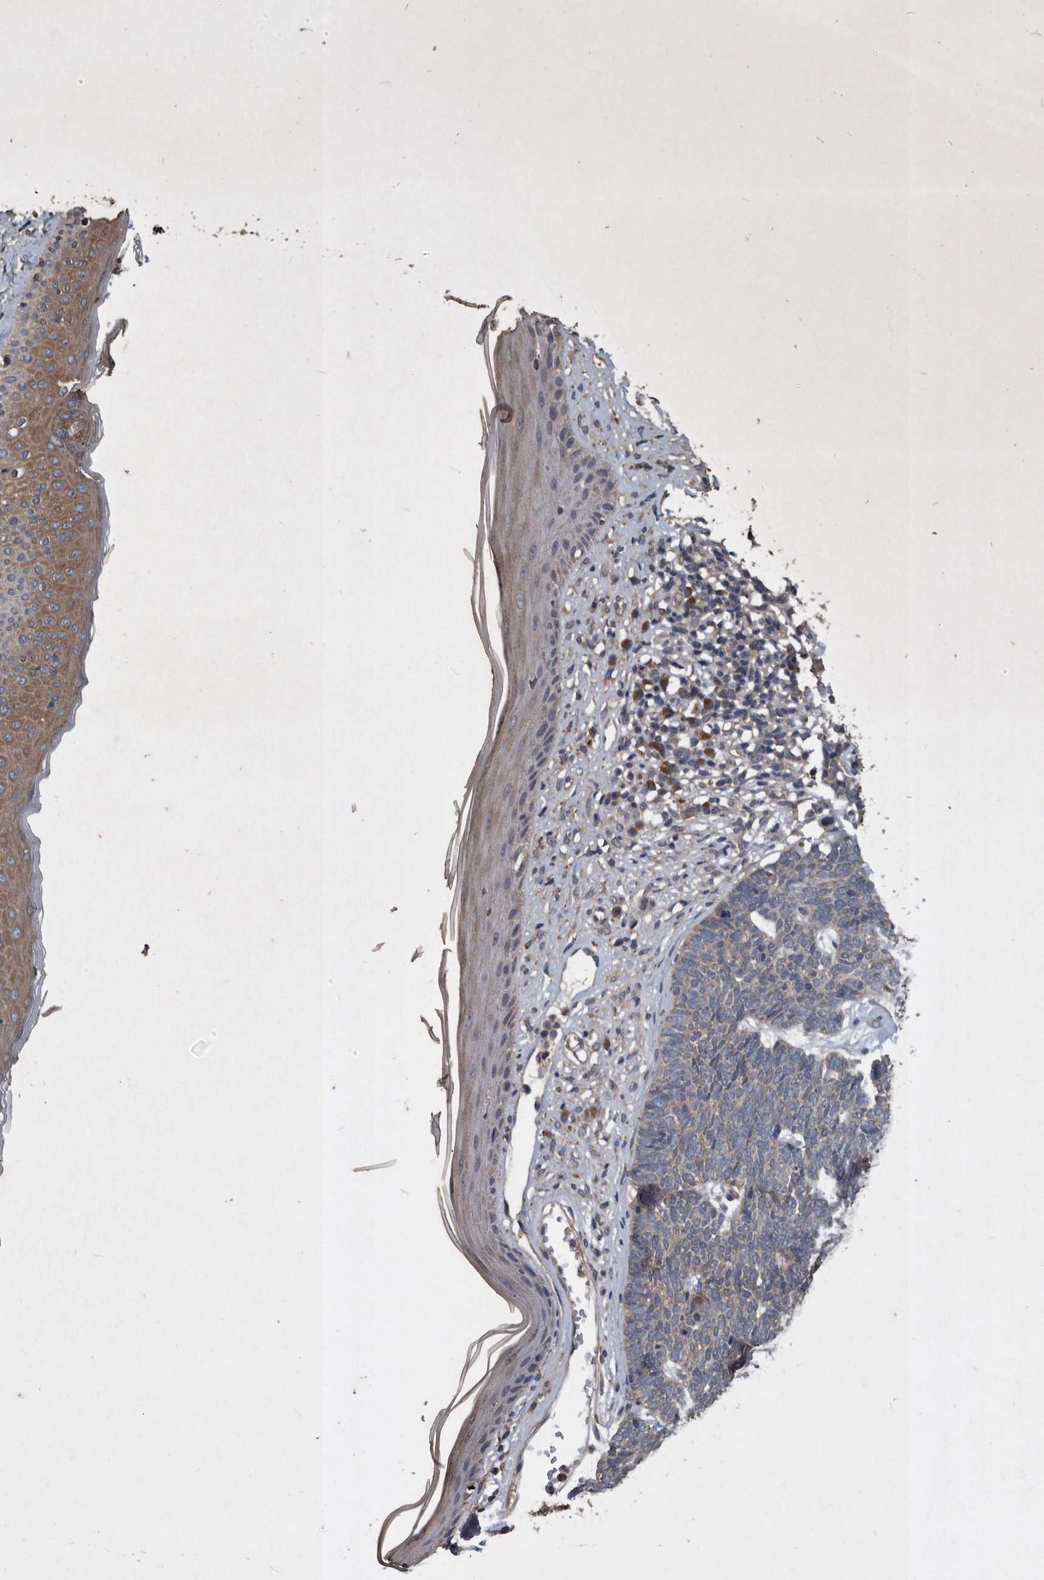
{"staining": {"intensity": "weak", "quantity": "<25%", "location": "cytoplasmic/membranous"}, "tissue": "skin cancer", "cell_type": "Tumor cells", "image_type": "cancer", "snomed": [{"axis": "morphology", "description": "Basal cell carcinoma"}, {"axis": "topography", "description": "Skin"}], "caption": "Basal cell carcinoma (skin) was stained to show a protein in brown. There is no significant positivity in tumor cells.", "gene": "NRBP1", "patient": {"sex": "female", "age": 84}}